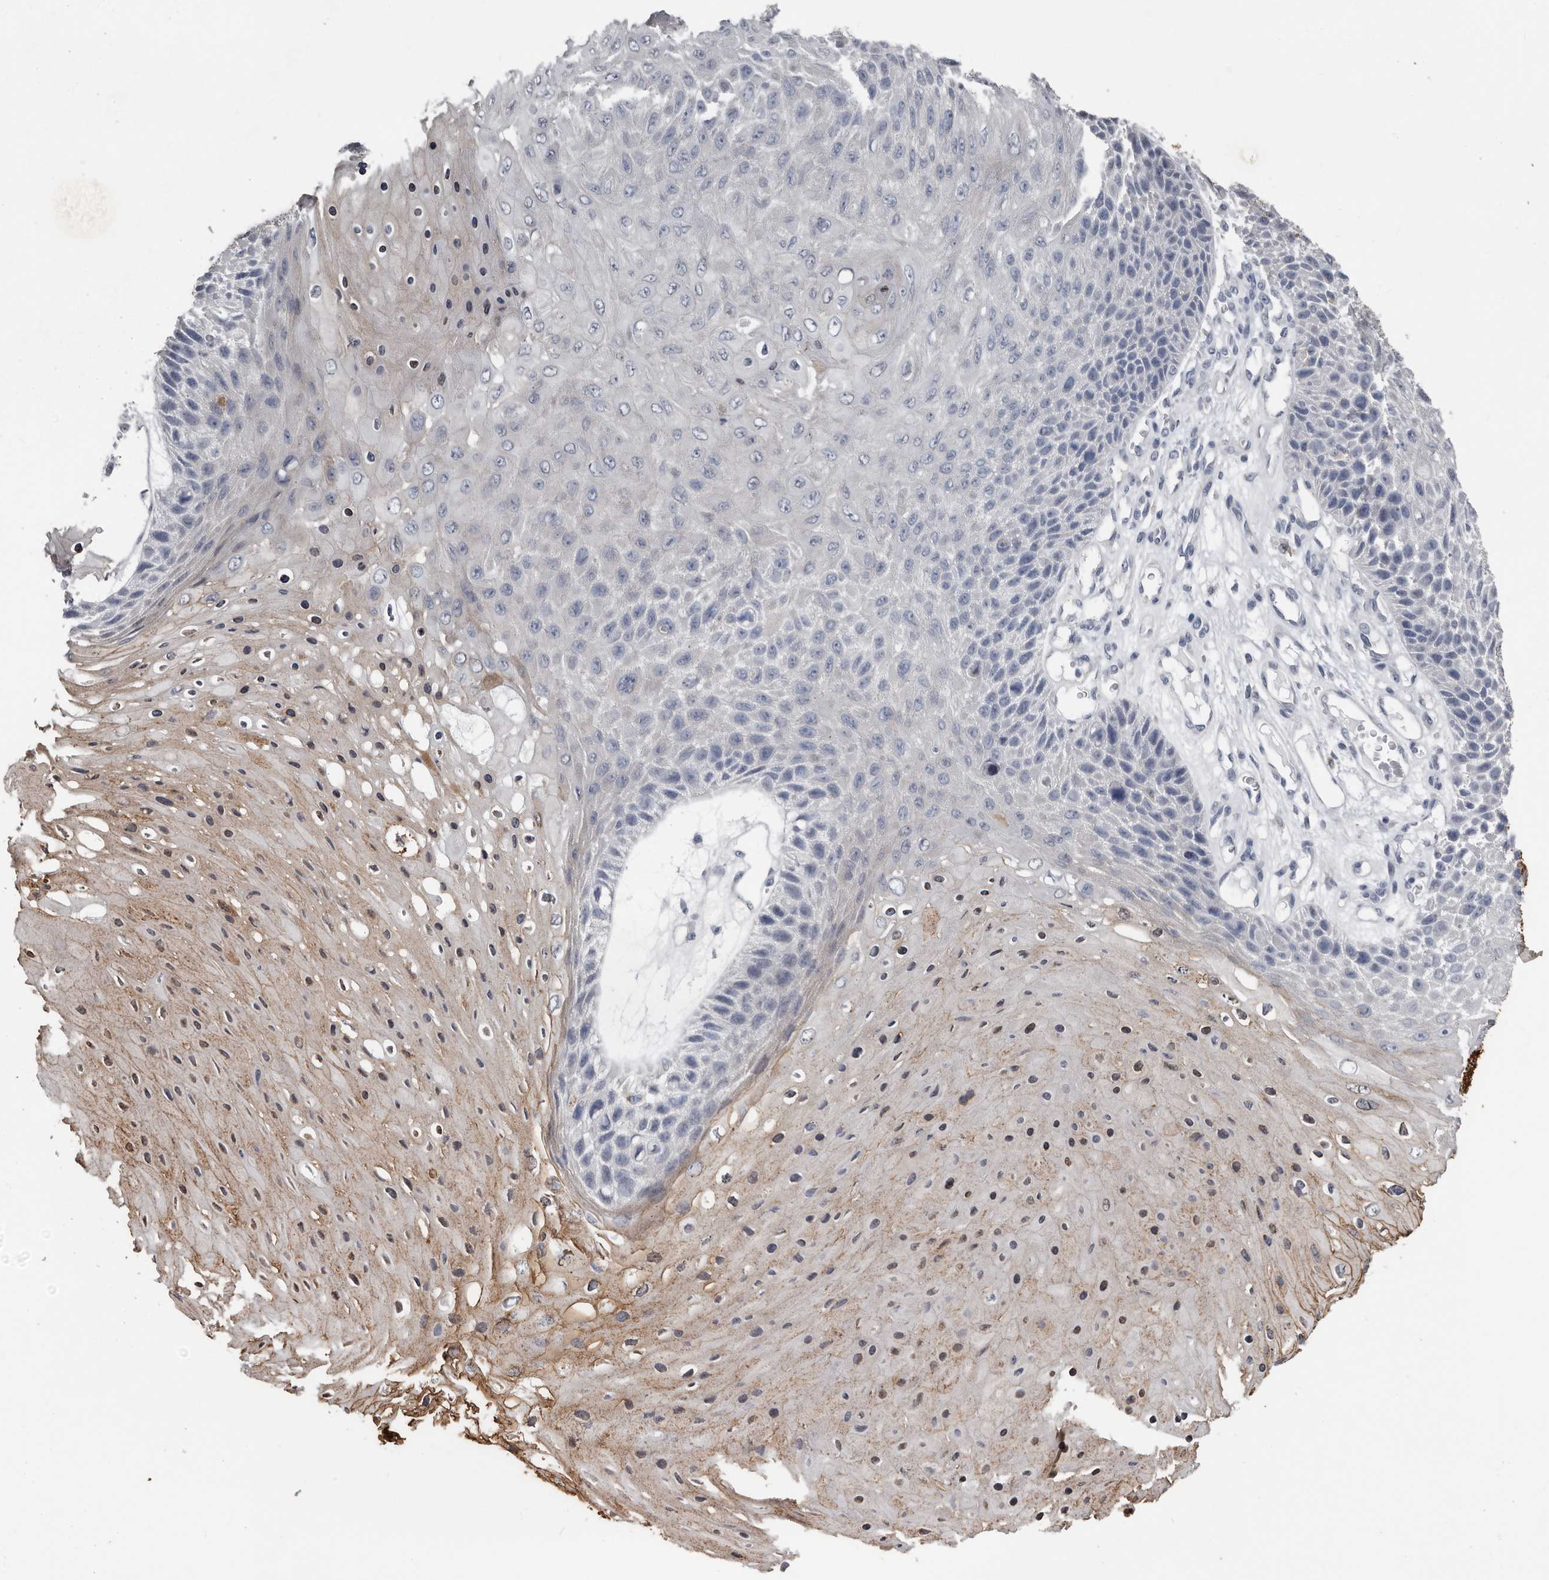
{"staining": {"intensity": "negative", "quantity": "none", "location": "none"}, "tissue": "skin cancer", "cell_type": "Tumor cells", "image_type": "cancer", "snomed": [{"axis": "morphology", "description": "Squamous cell carcinoma, NOS"}, {"axis": "topography", "description": "Skin"}], "caption": "This is an immunohistochemistry photomicrograph of human skin cancer. There is no positivity in tumor cells.", "gene": "FABP7", "patient": {"sex": "female", "age": 88}}